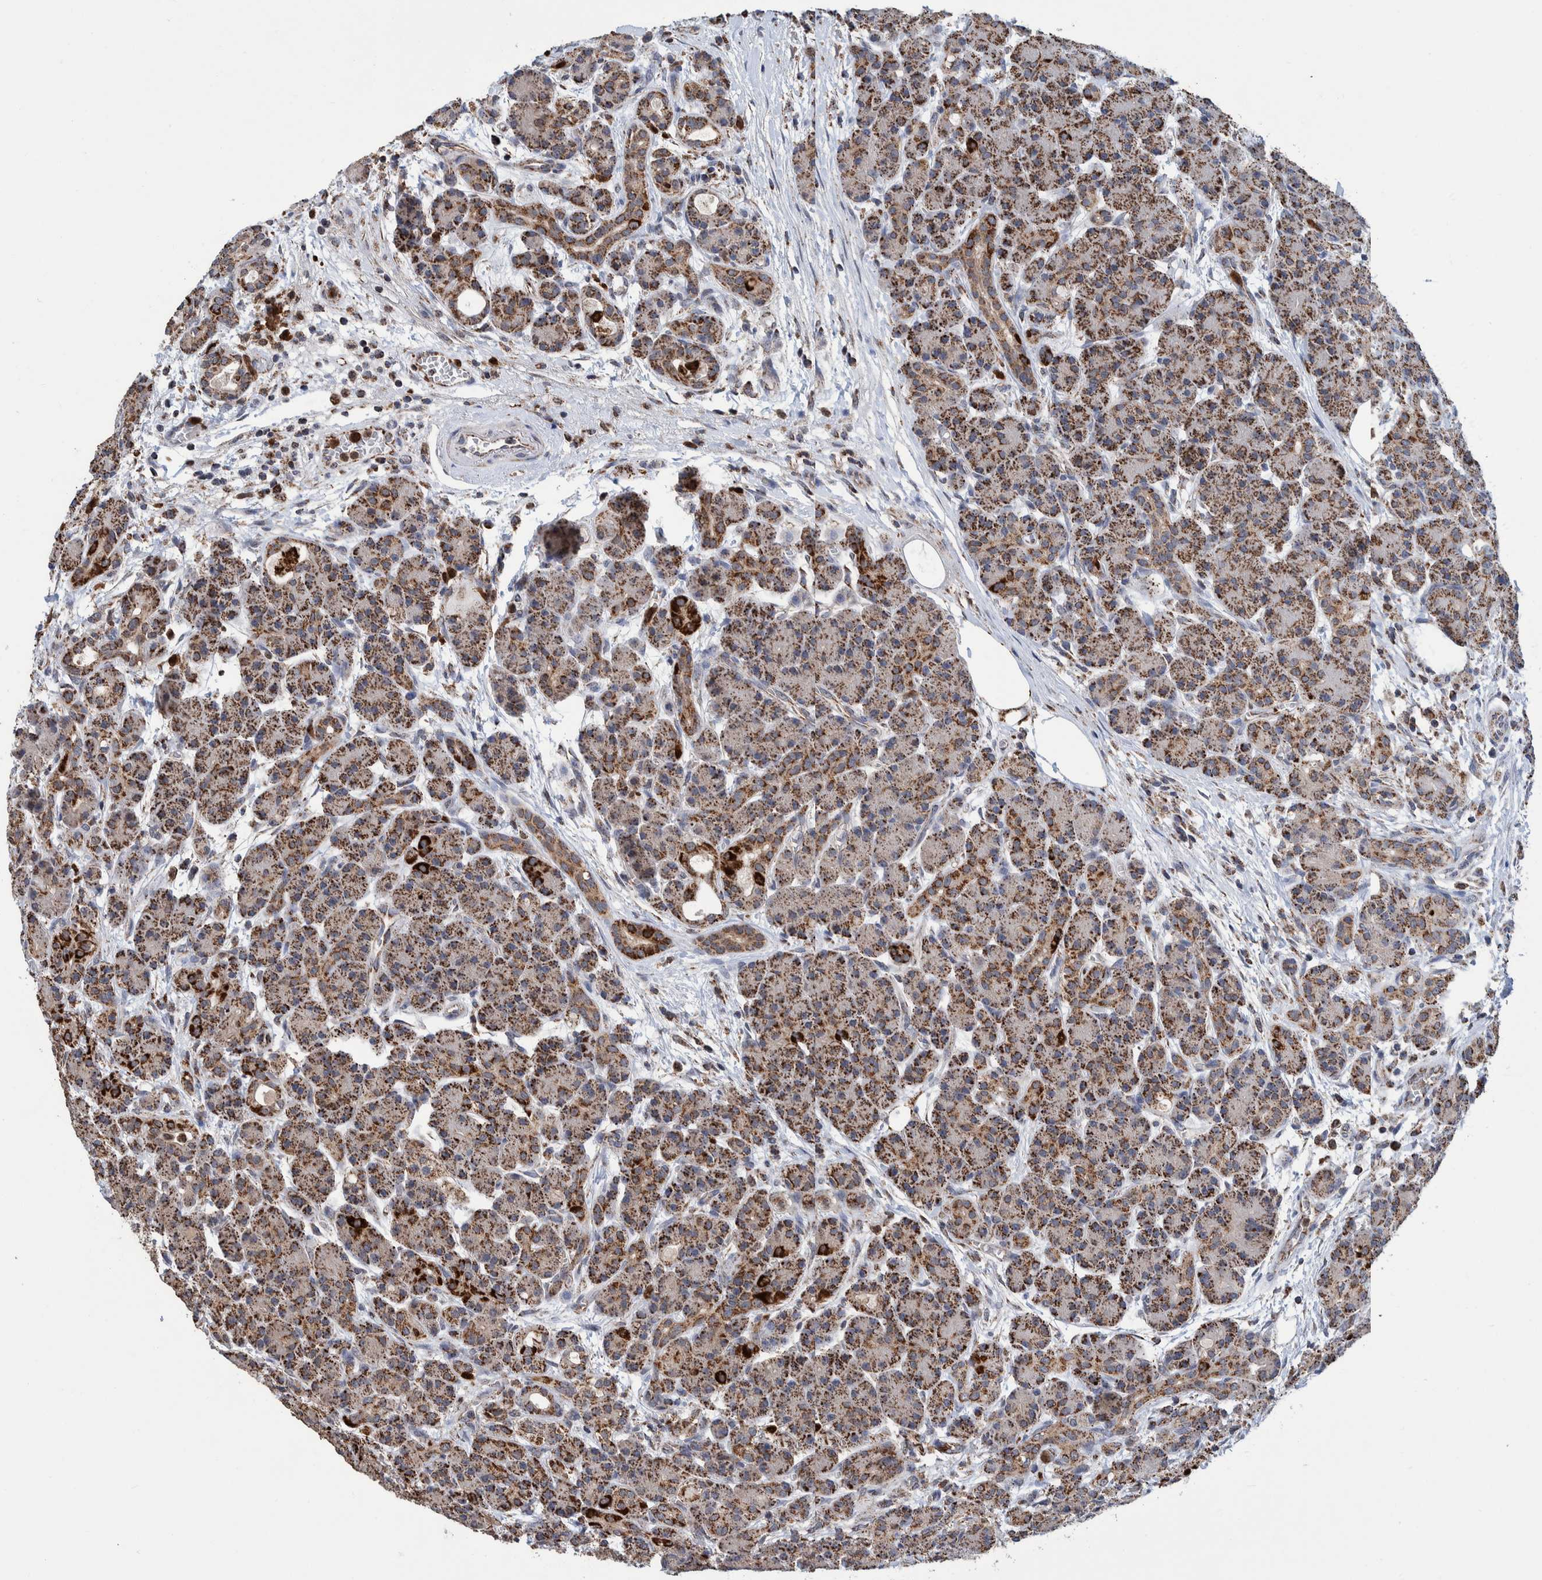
{"staining": {"intensity": "moderate", "quantity": ">75%", "location": "cytoplasmic/membranous"}, "tissue": "pancreas", "cell_type": "Exocrine glandular cells", "image_type": "normal", "snomed": [{"axis": "morphology", "description": "Normal tissue, NOS"}, {"axis": "topography", "description": "Pancreas"}], "caption": "An image of human pancreas stained for a protein exhibits moderate cytoplasmic/membranous brown staining in exocrine glandular cells.", "gene": "DECR1", "patient": {"sex": "male", "age": 63}}